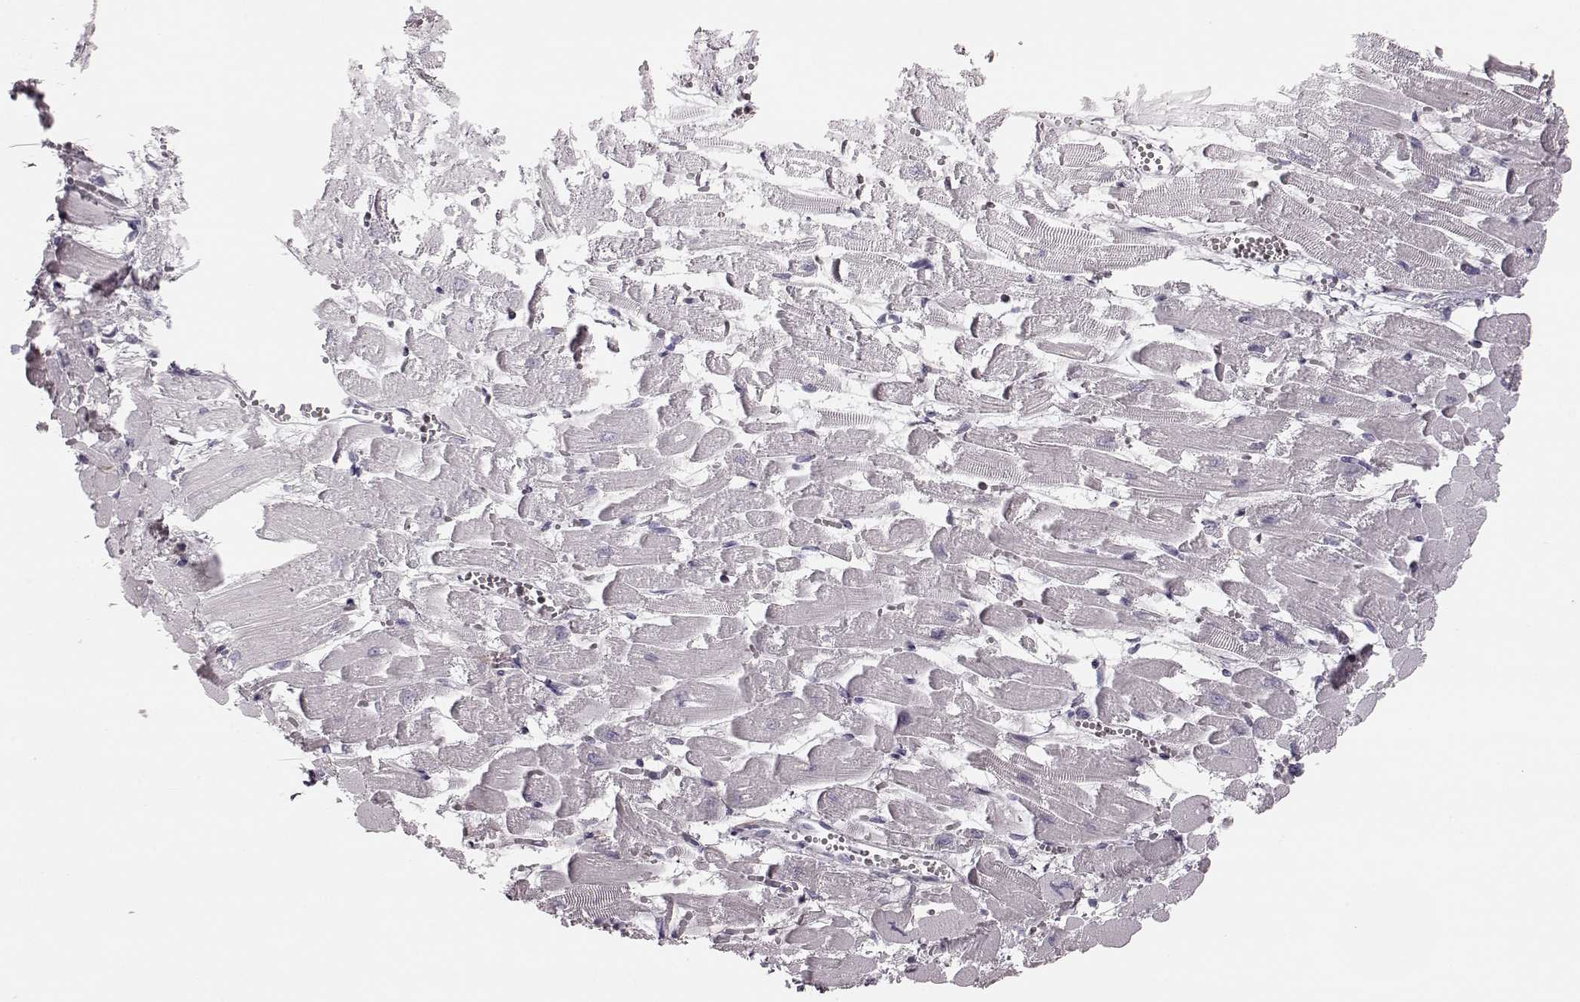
{"staining": {"intensity": "negative", "quantity": "none", "location": "none"}, "tissue": "heart muscle", "cell_type": "Cardiomyocytes", "image_type": "normal", "snomed": [{"axis": "morphology", "description": "Normal tissue, NOS"}, {"axis": "topography", "description": "Heart"}], "caption": "DAB immunohistochemical staining of unremarkable heart muscle reveals no significant expression in cardiomyocytes.", "gene": "ZNF433", "patient": {"sex": "female", "age": 52}}